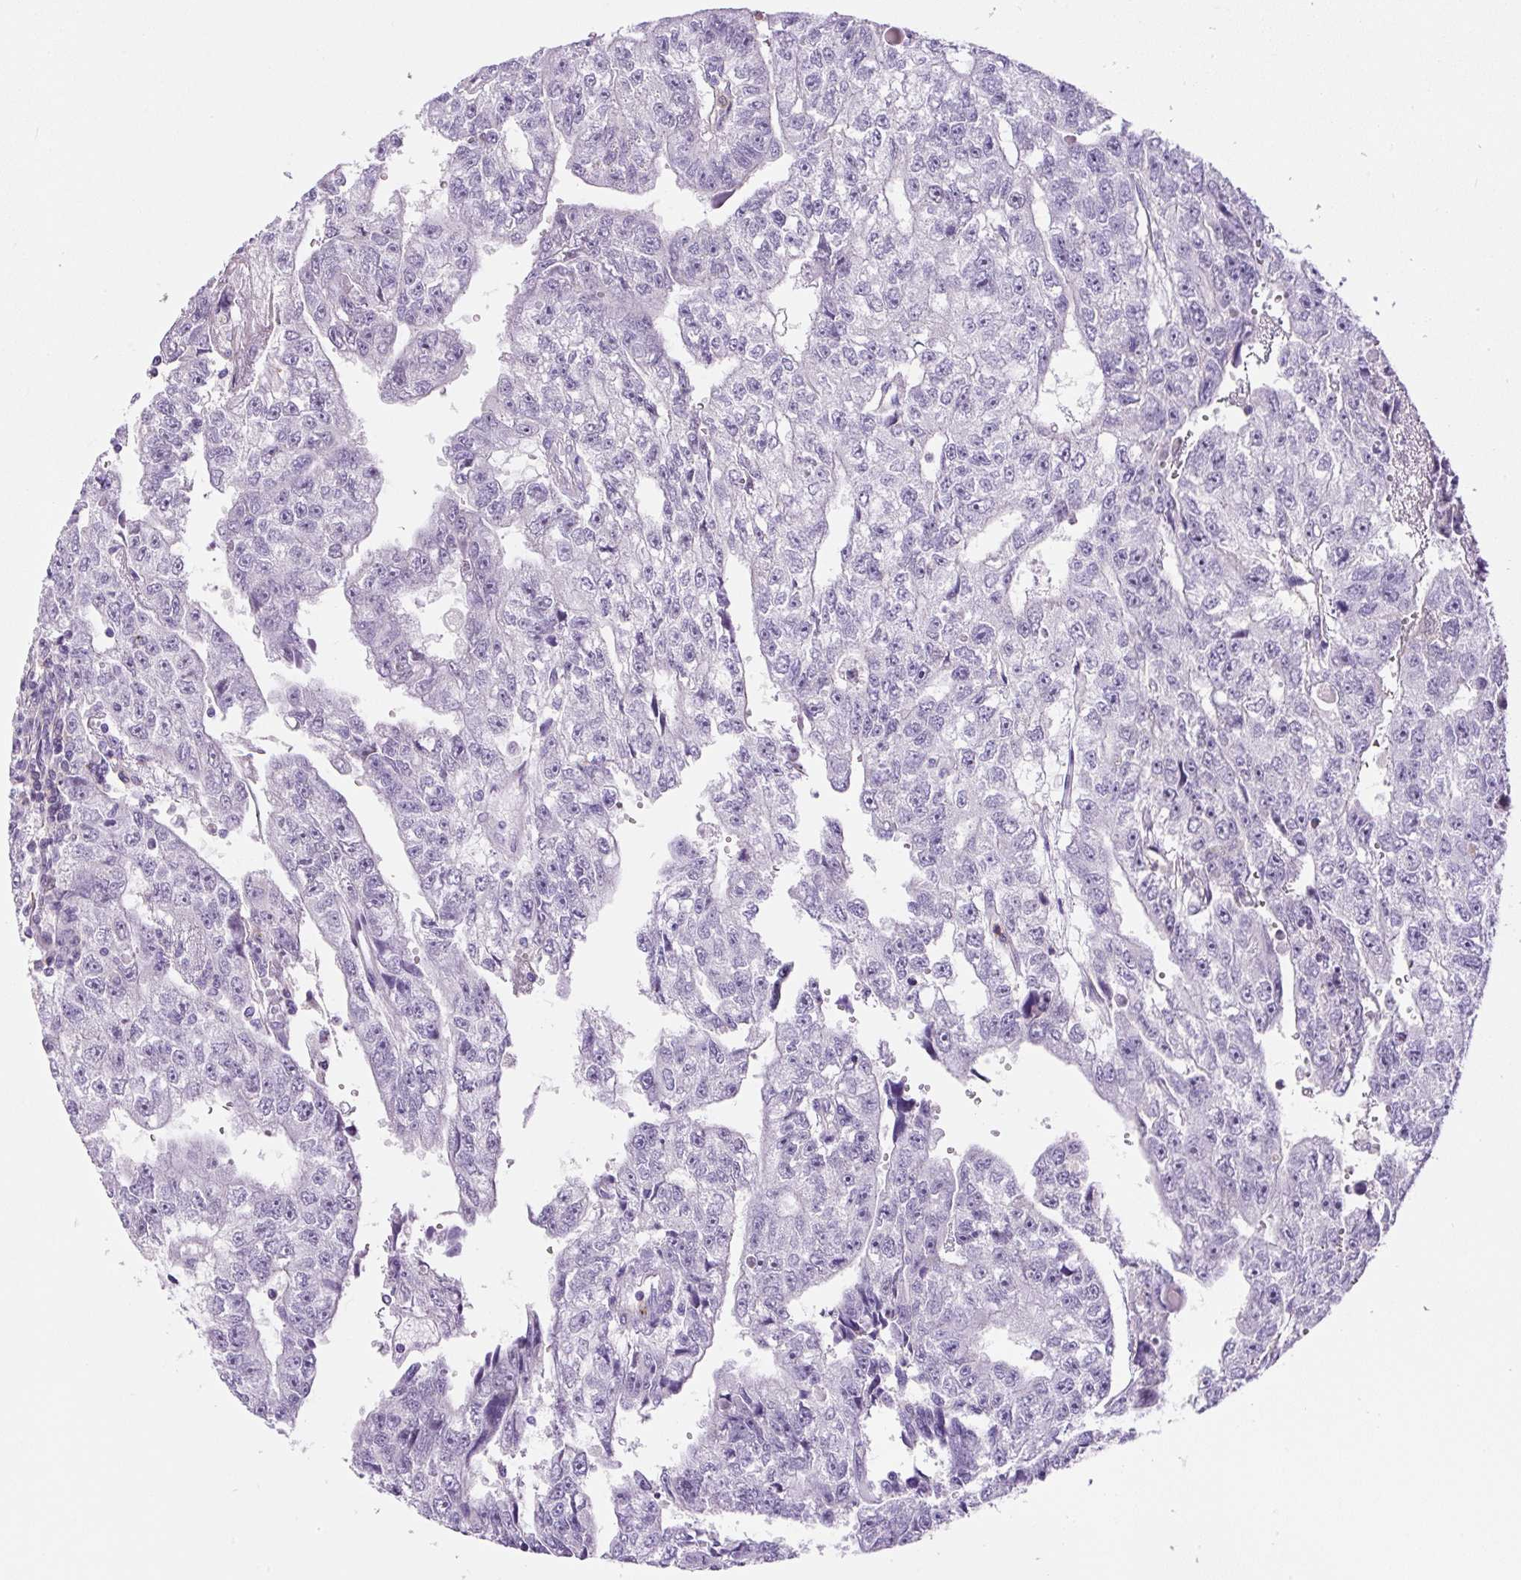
{"staining": {"intensity": "negative", "quantity": "none", "location": "none"}, "tissue": "testis cancer", "cell_type": "Tumor cells", "image_type": "cancer", "snomed": [{"axis": "morphology", "description": "Carcinoma, Embryonal, NOS"}, {"axis": "topography", "description": "Testis"}], "caption": "IHC image of neoplastic tissue: testis cancer (embryonal carcinoma) stained with DAB exhibits no significant protein positivity in tumor cells. (DAB IHC, high magnification).", "gene": "B3GALT5", "patient": {"sex": "male", "age": 20}}